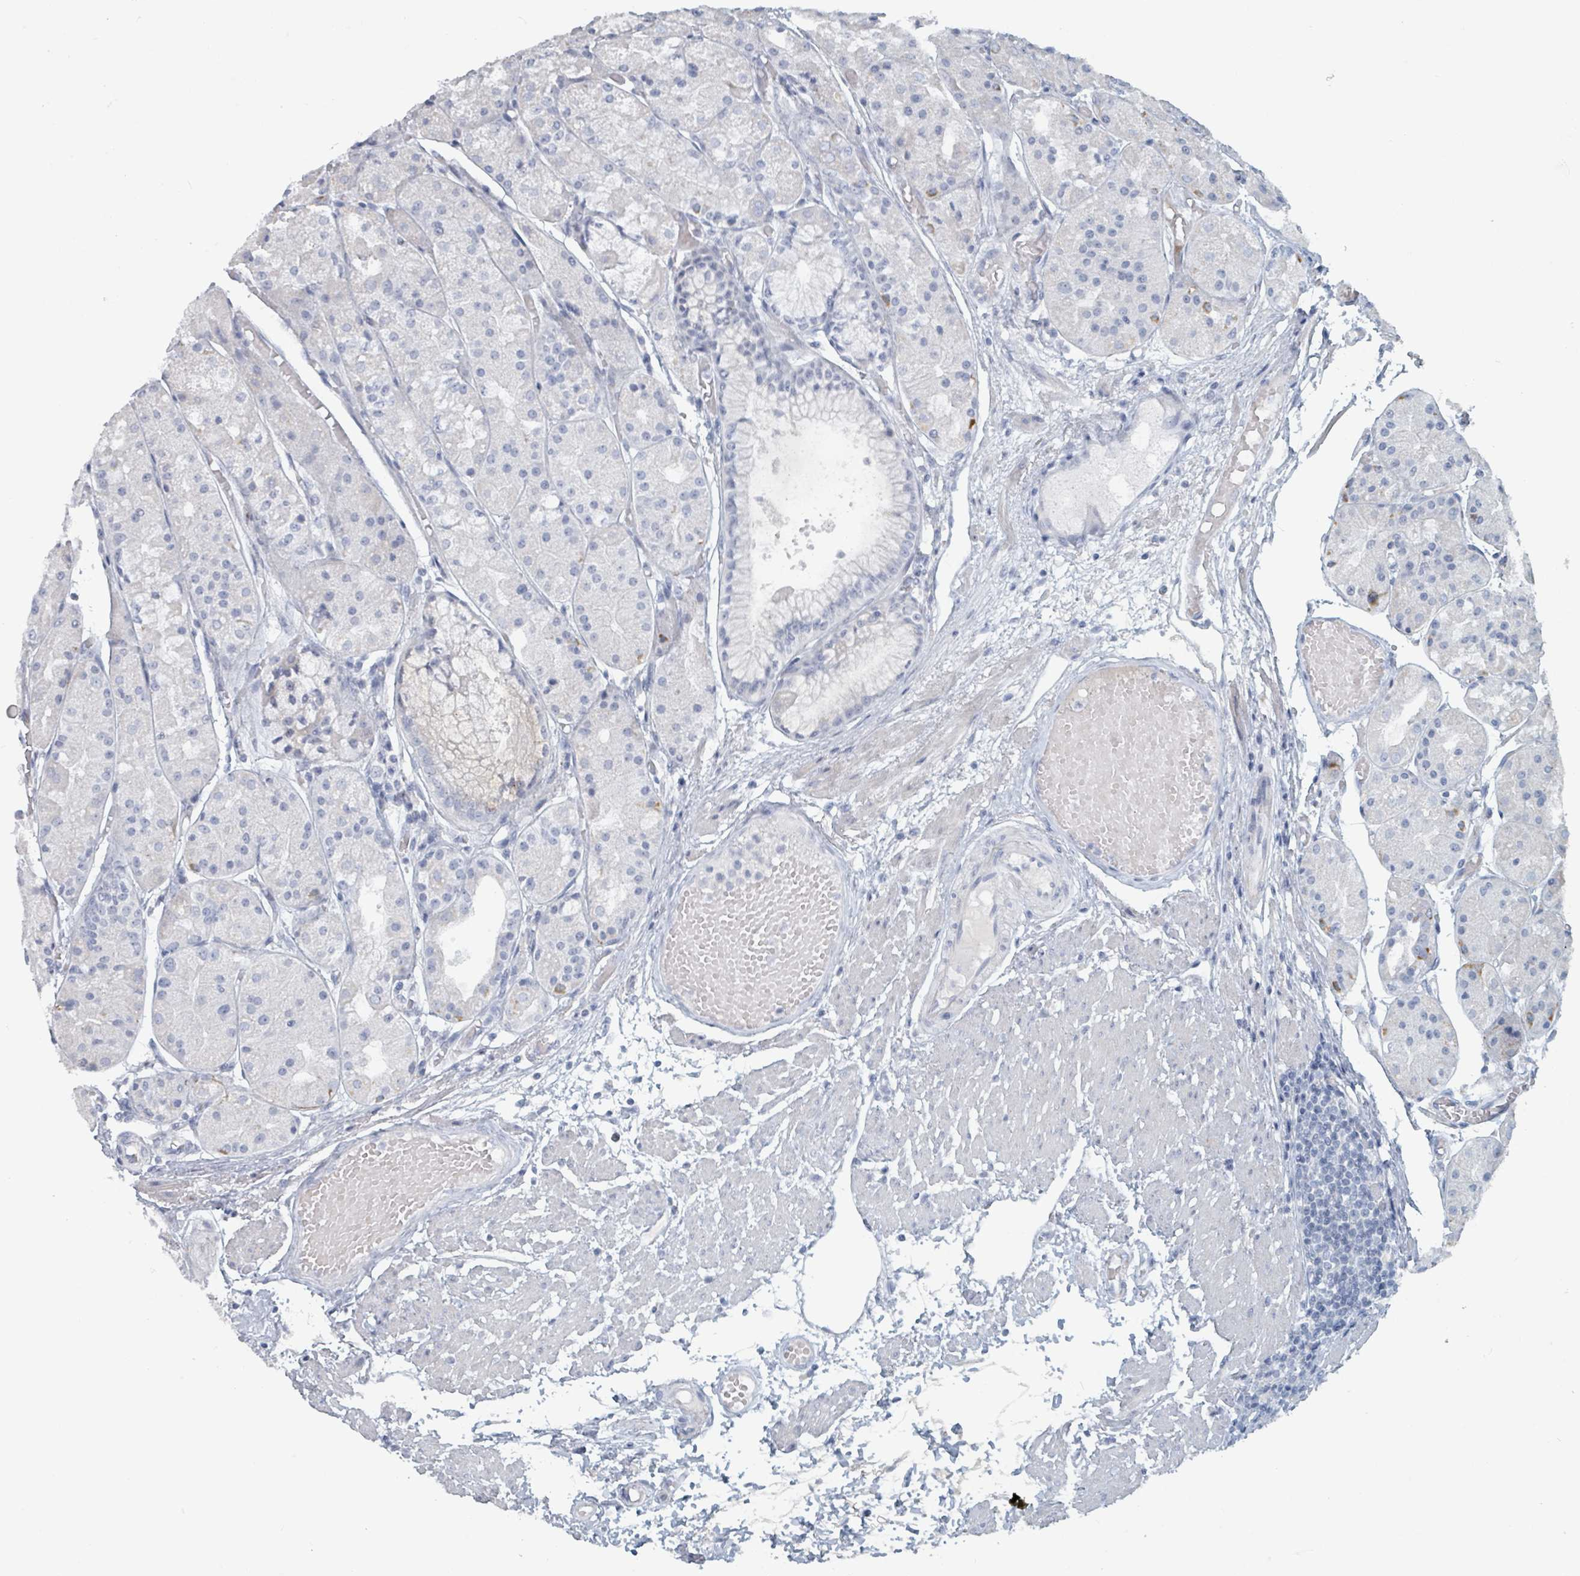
{"staining": {"intensity": "moderate", "quantity": "<25%", "location": "cytoplasmic/membranous"}, "tissue": "stomach", "cell_type": "Glandular cells", "image_type": "normal", "snomed": [{"axis": "morphology", "description": "Normal tissue, NOS"}, {"axis": "topography", "description": "Stomach, upper"}], "caption": "Immunohistochemistry (IHC) of benign stomach exhibits low levels of moderate cytoplasmic/membranous positivity in about <25% of glandular cells.", "gene": "HEATR5A", "patient": {"sex": "male", "age": 72}}